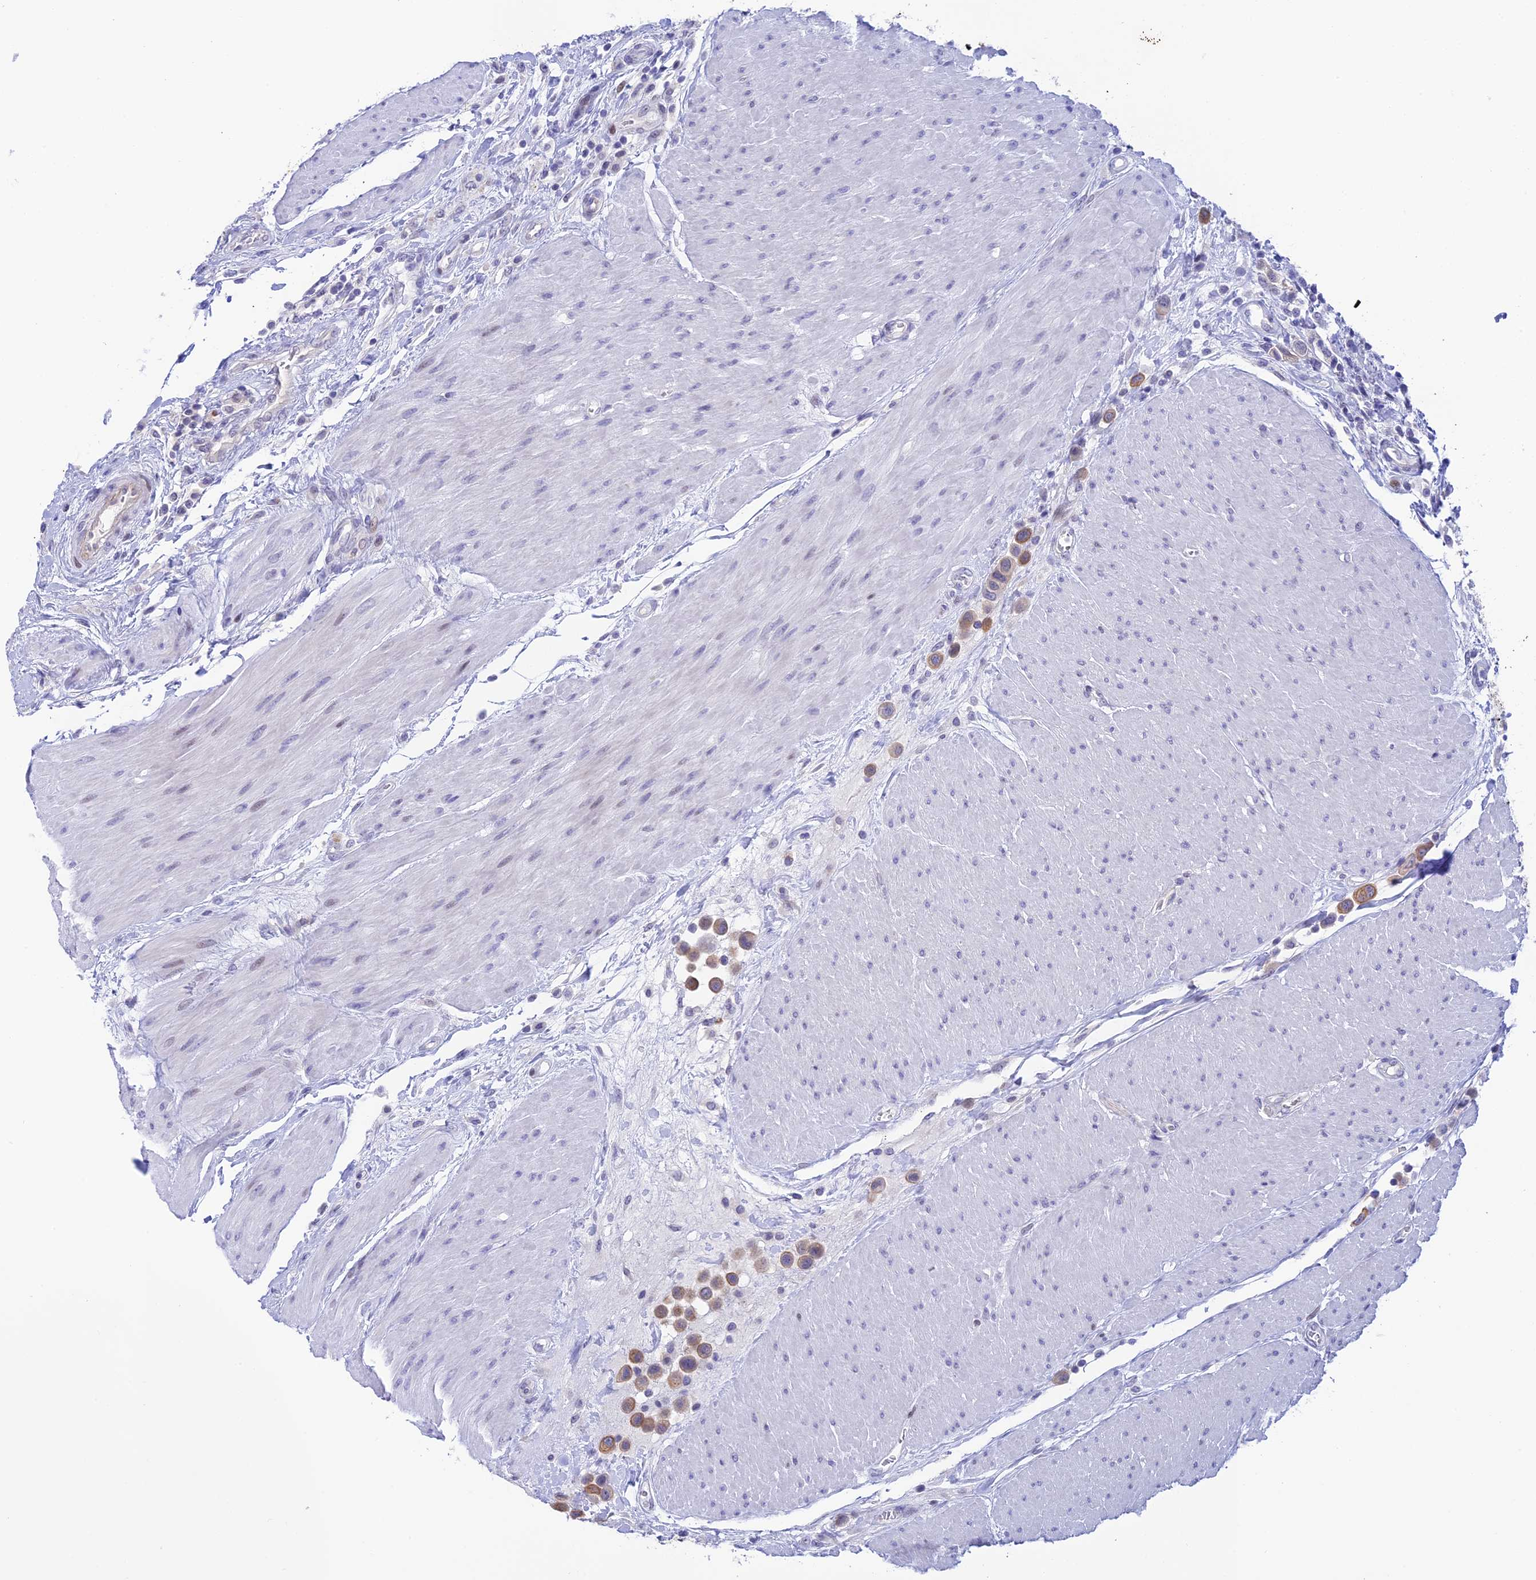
{"staining": {"intensity": "moderate", "quantity": ">75%", "location": "cytoplasmic/membranous"}, "tissue": "urothelial cancer", "cell_type": "Tumor cells", "image_type": "cancer", "snomed": [{"axis": "morphology", "description": "Urothelial carcinoma, High grade"}, {"axis": "topography", "description": "Urinary bladder"}], "caption": "A brown stain labels moderate cytoplasmic/membranous staining of a protein in urothelial cancer tumor cells. (Stains: DAB (3,3'-diaminobenzidine) in brown, nuclei in blue, Microscopy: brightfield microscopy at high magnification).", "gene": "RASGEF1B", "patient": {"sex": "male", "age": 50}}